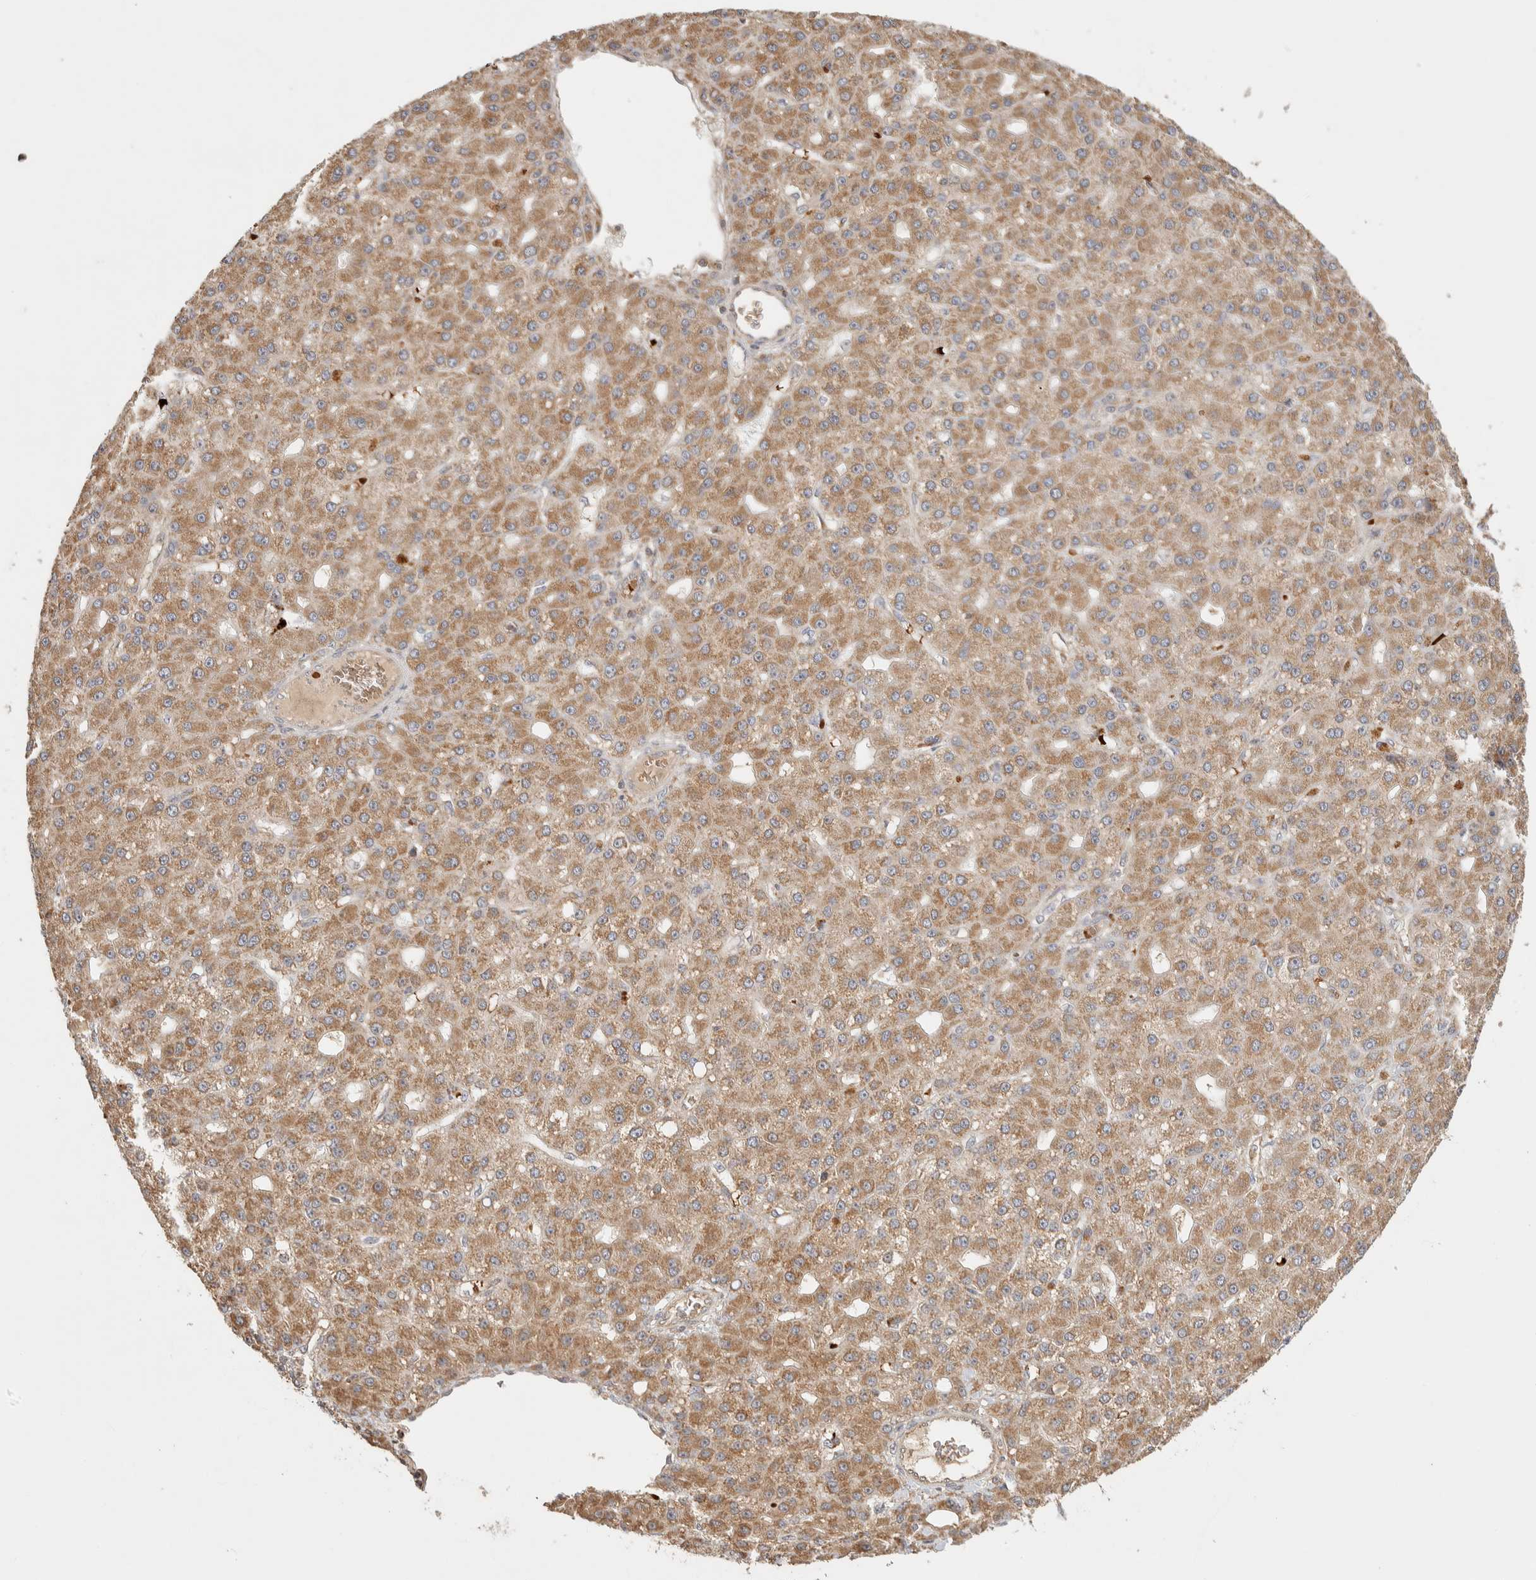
{"staining": {"intensity": "moderate", "quantity": ">75%", "location": "cytoplasmic/membranous"}, "tissue": "liver cancer", "cell_type": "Tumor cells", "image_type": "cancer", "snomed": [{"axis": "morphology", "description": "Carcinoma, Hepatocellular, NOS"}, {"axis": "topography", "description": "Liver"}], "caption": "Immunohistochemistry (IHC) photomicrograph of human hepatocellular carcinoma (liver) stained for a protein (brown), which exhibits medium levels of moderate cytoplasmic/membranous staining in about >75% of tumor cells.", "gene": "TTI2", "patient": {"sex": "male", "age": 67}}